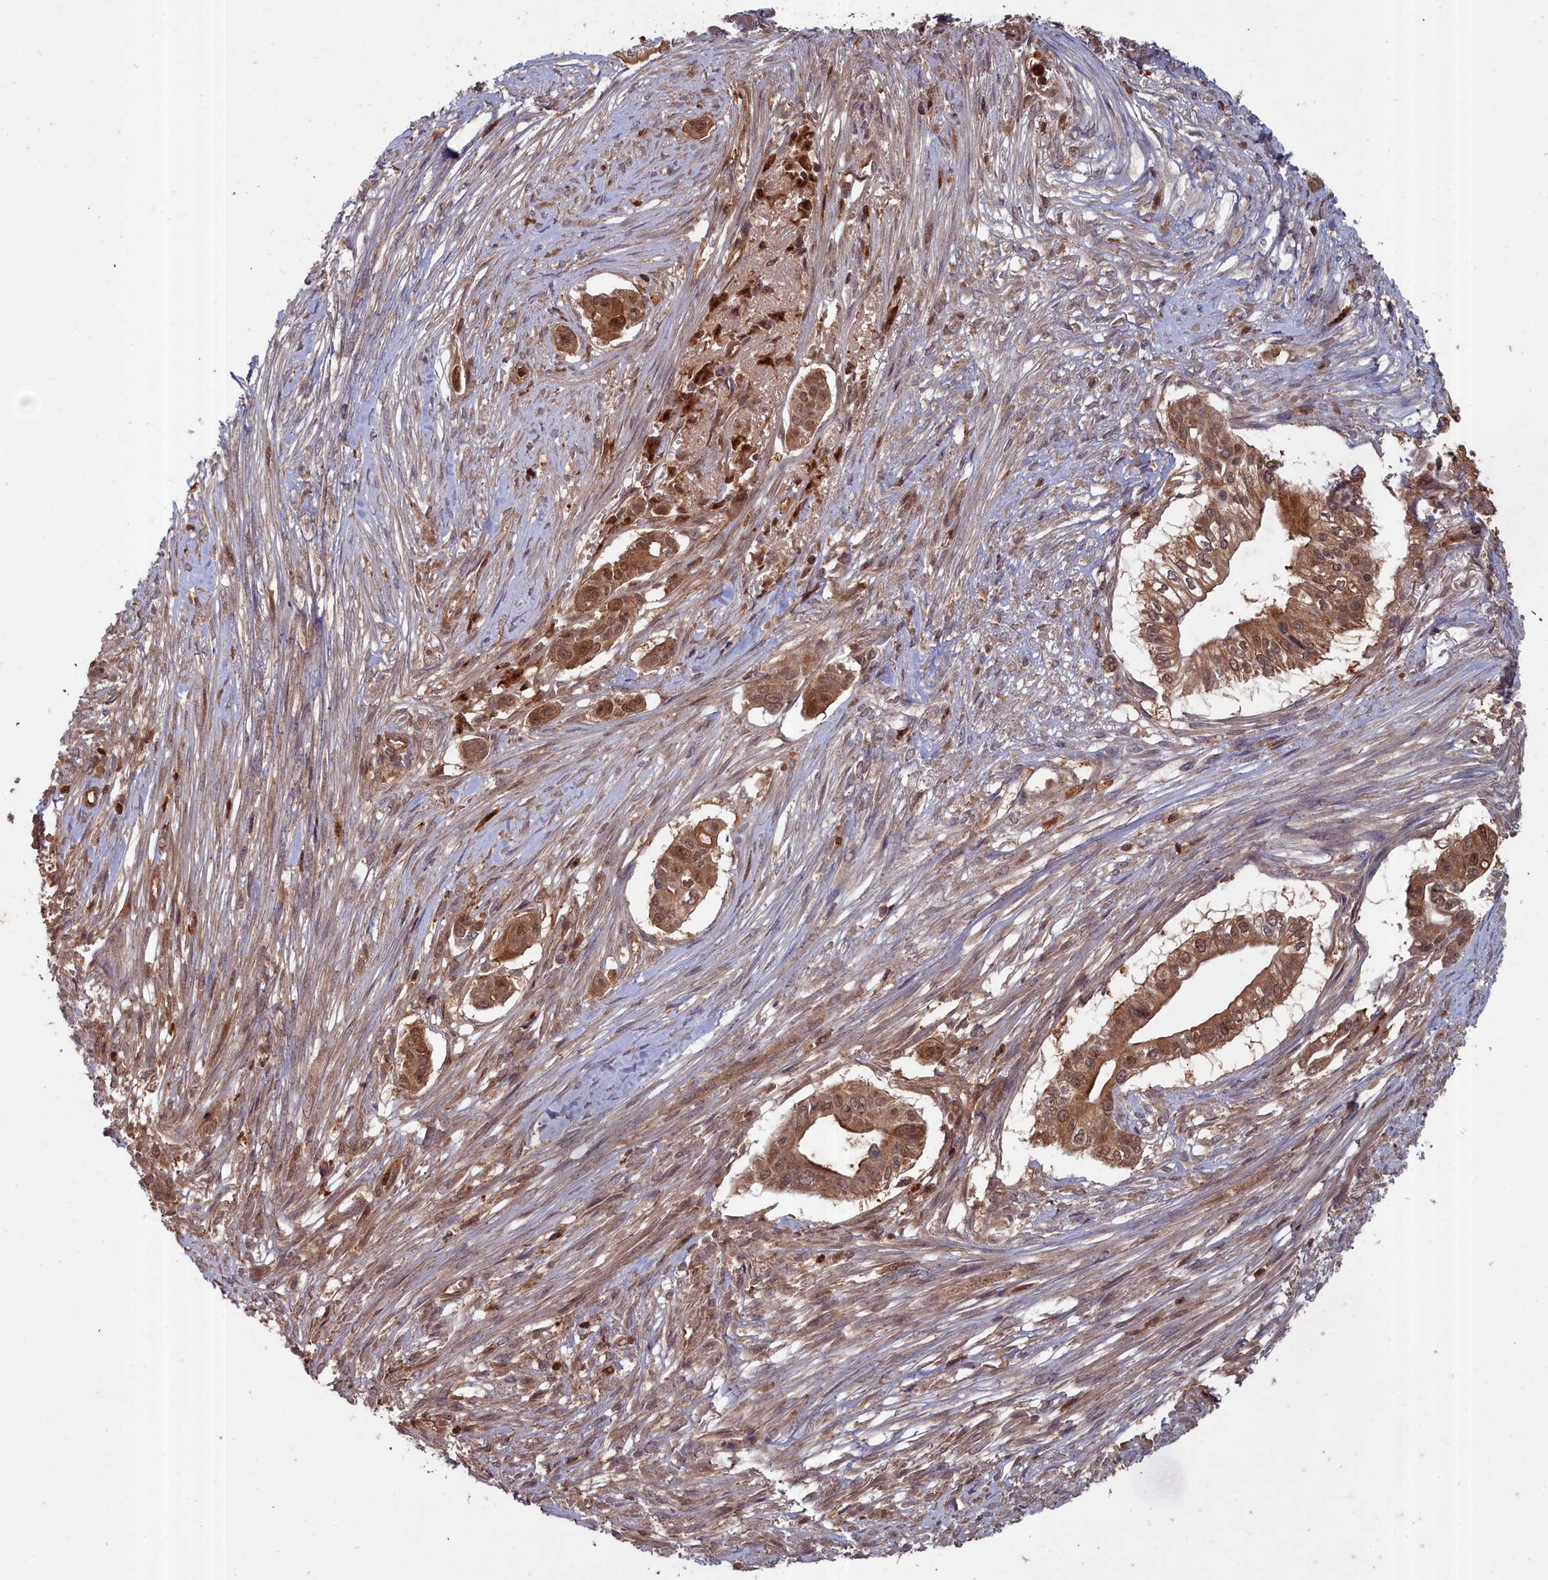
{"staining": {"intensity": "moderate", "quantity": ">75%", "location": "cytoplasmic/membranous,nuclear"}, "tissue": "pancreatic cancer", "cell_type": "Tumor cells", "image_type": "cancer", "snomed": [{"axis": "morphology", "description": "Adenocarcinoma, NOS"}, {"axis": "topography", "description": "Pancreas"}], "caption": "The immunohistochemical stain shows moderate cytoplasmic/membranous and nuclear staining in tumor cells of pancreatic cancer tissue.", "gene": "GFRA2", "patient": {"sex": "male", "age": 68}}